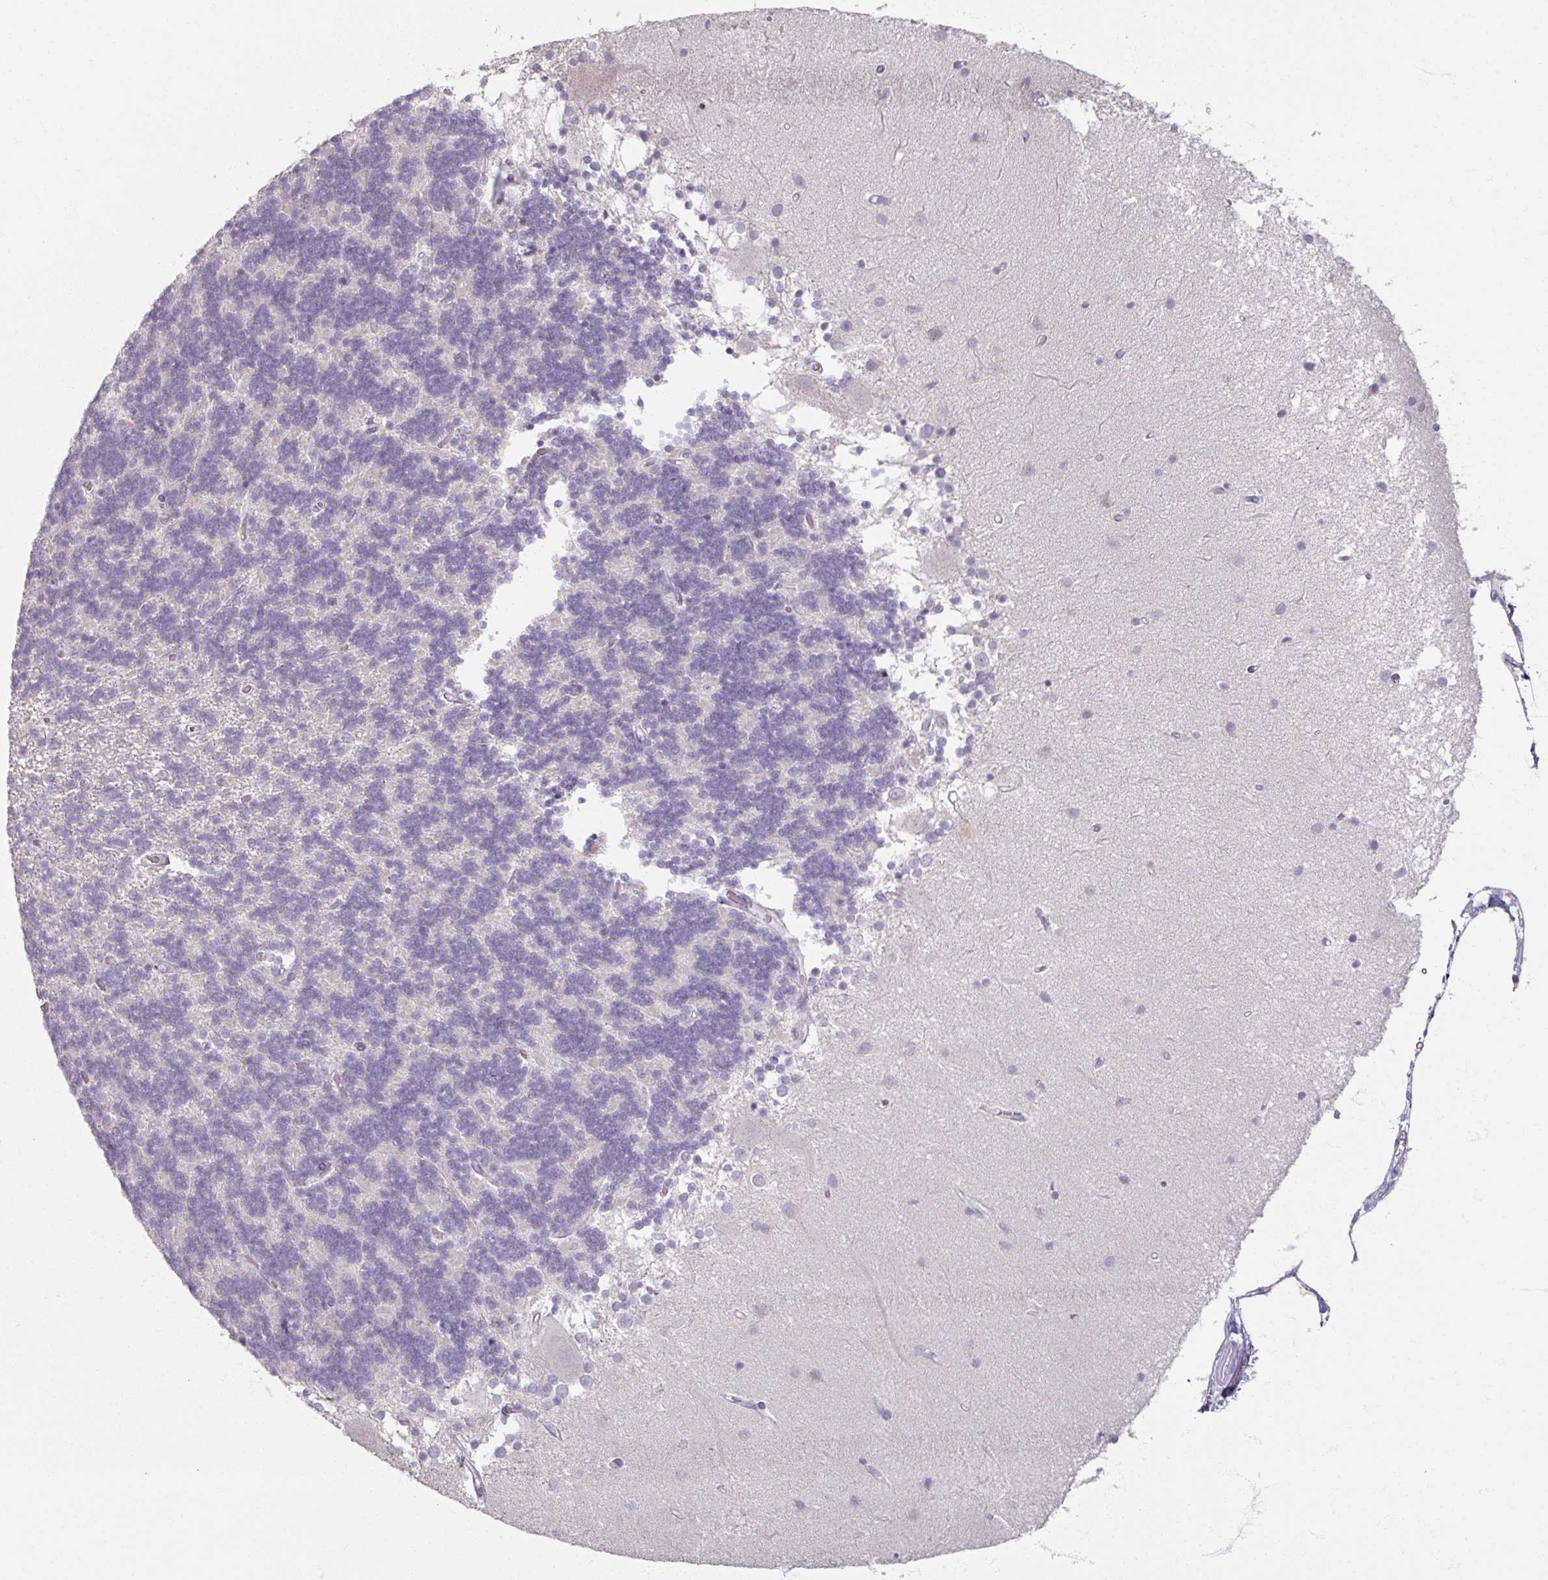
{"staining": {"intensity": "negative", "quantity": "none", "location": "none"}, "tissue": "cerebellum", "cell_type": "Cells in granular layer", "image_type": "normal", "snomed": [{"axis": "morphology", "description": "Normal tissue, NOS"}, {"axis": "topography", "description": "Cerebellum"}], "caption": "DAB (3,3'-diaminobenzidine) immunohistochemical staining of unremarkable human cerebellum displays no significant expression in cells in granular layer.", "gene": "SOX11", "patient": {"sex": "female", "age": 54}}